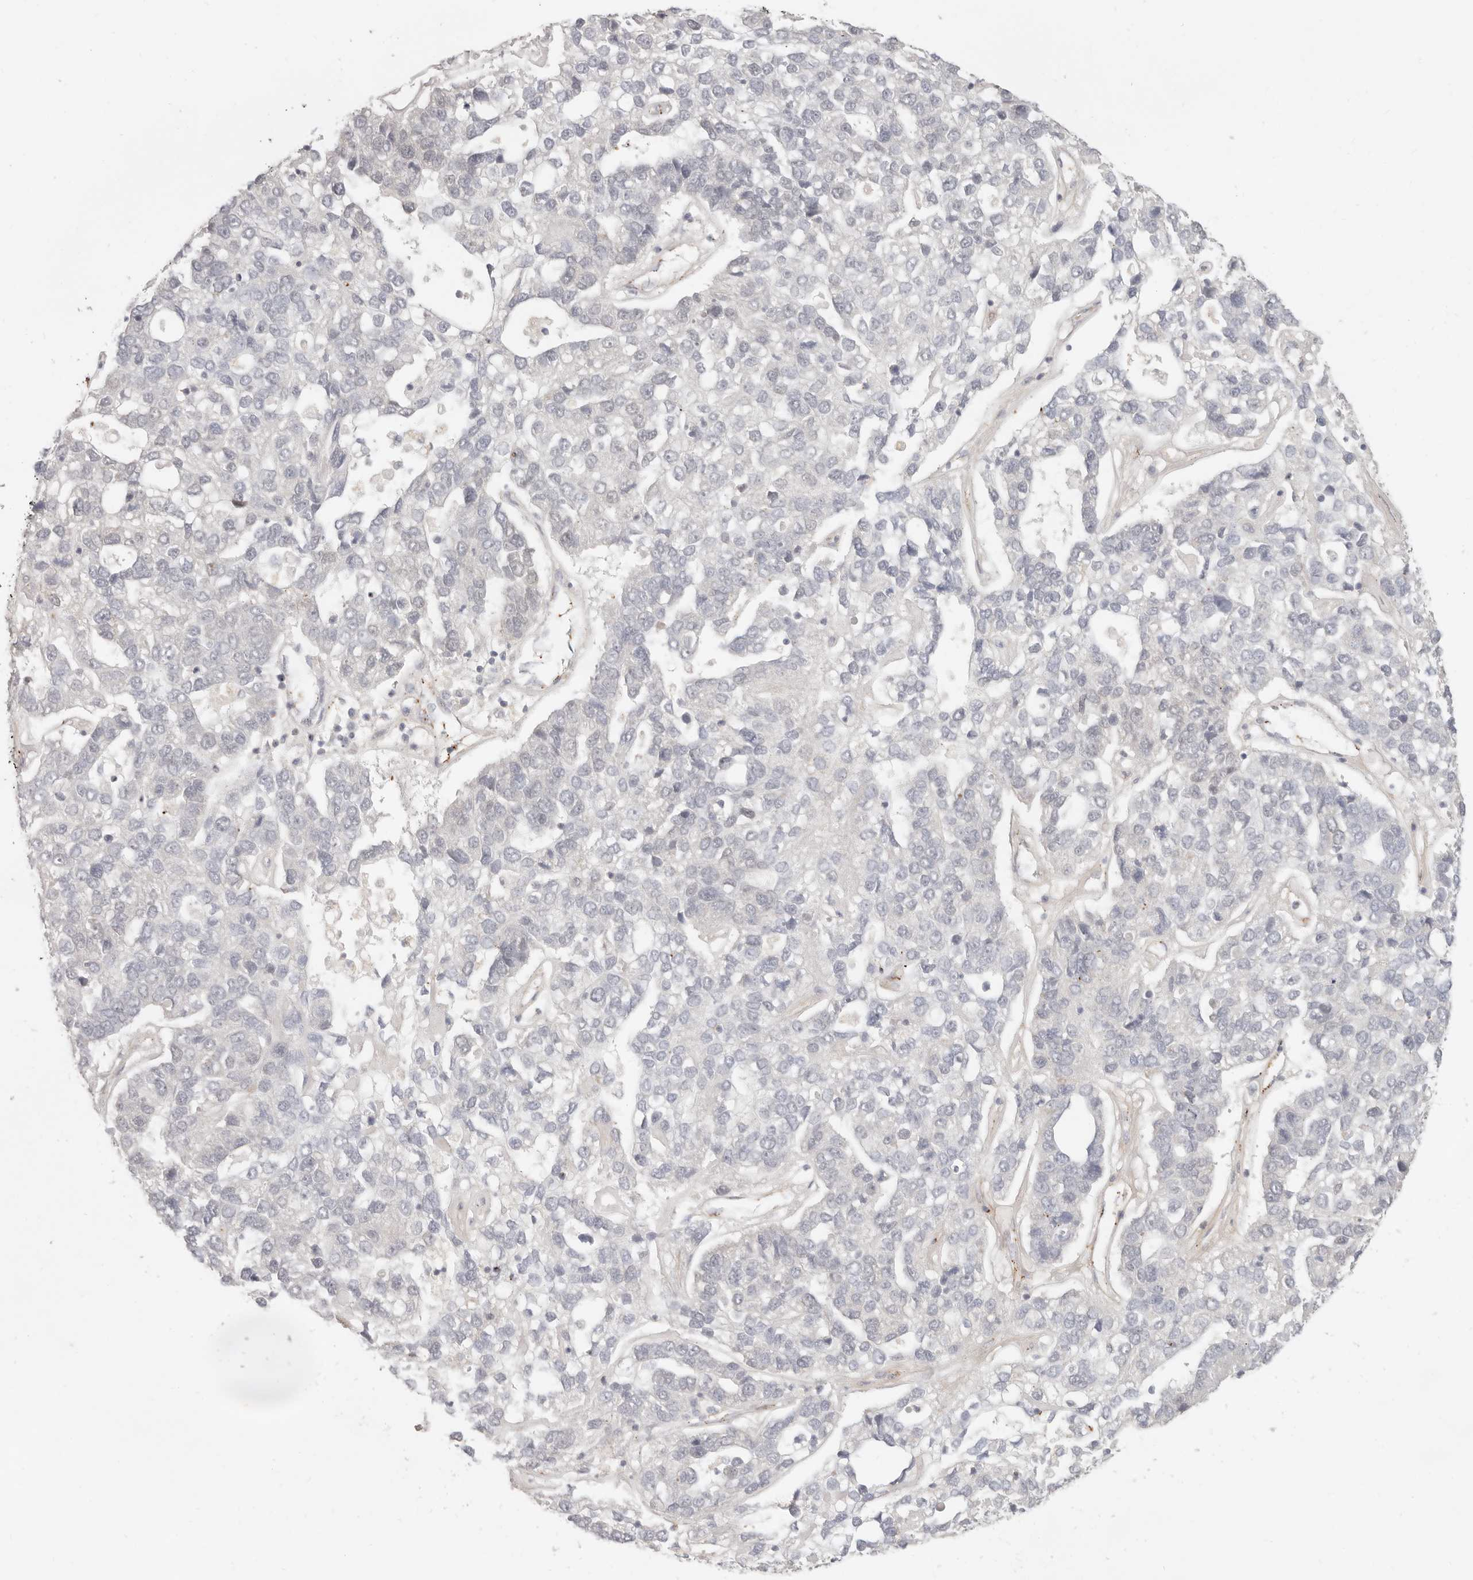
{"staining": {"intensity": "negative", "quantity": "none", "location": "none"}, "tissue": "pancreatic cancer", "cell_type": "Tumor cells", "image_type": "cancer", "snomed": [{"axis": "morphology", "description": "Adenocarcinoma, NOS"}, {"axis": "topography", "description": "Pancreas"}], "caption": "DAB immunohistochemical staining of pancreatic cancer demonstrates no significant positivity in tumor cells. The staining is performed using DAB brown chromogen with nuclei counter-stained in using hematoxylin.", "gene": "SASS6", "patient": {"sex": "female", "age": 61}}